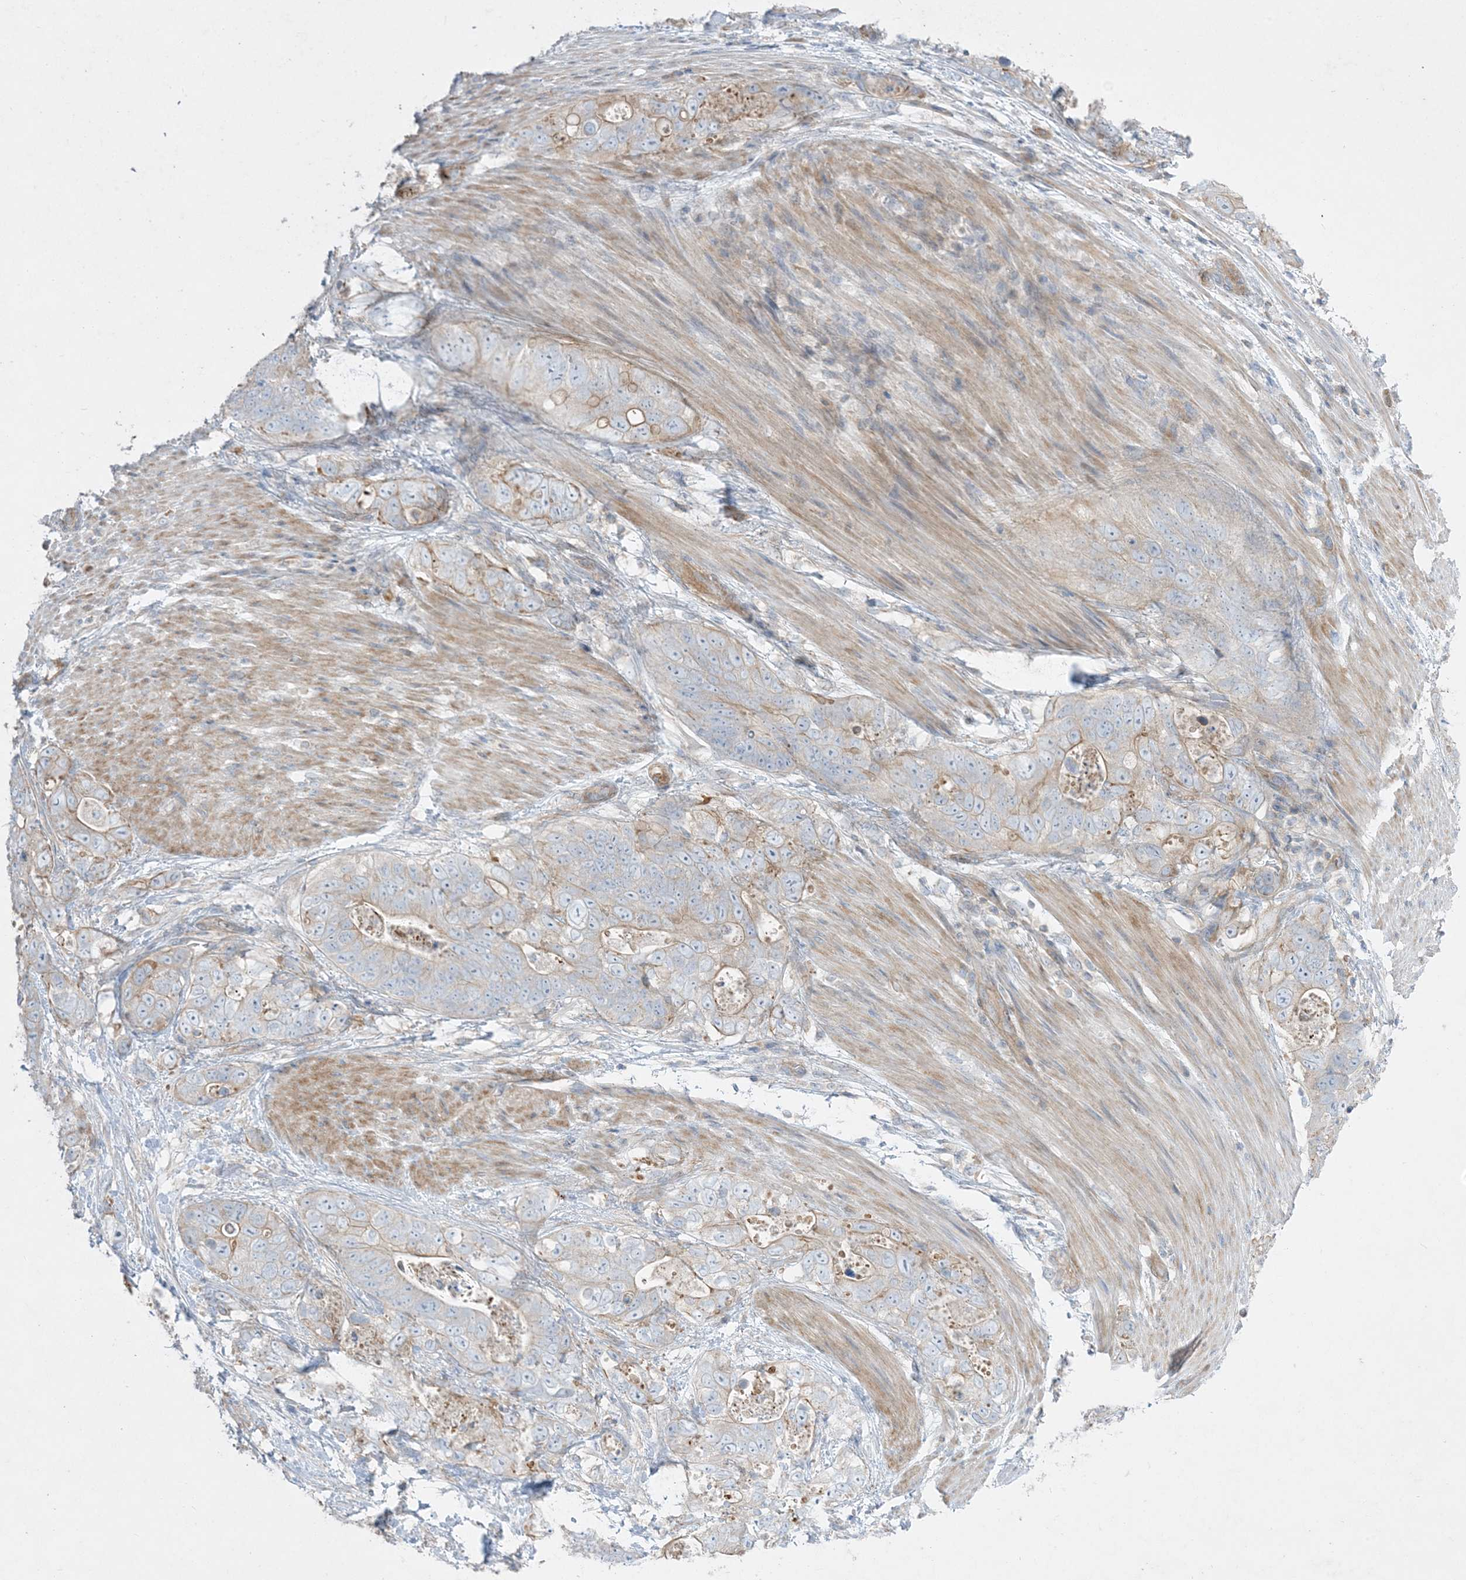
{"staining": {"intensity": "moderate", "quantity": "<25%", "location": "cytoplasmic/membranous"}, "tissue": "stomach cancer", "cell_type": "Tumor cells", "image_type": "cancer", "snomed": [{"axis": "morphology", "description": "Normal tissue, NOS"}, {"axis": "morphology", "description": "Adenocarcinoma, NOS"}, {"axis": "topography", "description": "Stomach"}], "caption": "A low amount of moderate cytoplasmic/membranous staining is present in about <25% of tumor cells in stomach cancer (adenocarcinoma) tissue.", "gene": "ARHGEF9", "patient": {"sex": "female", "age": 89}}